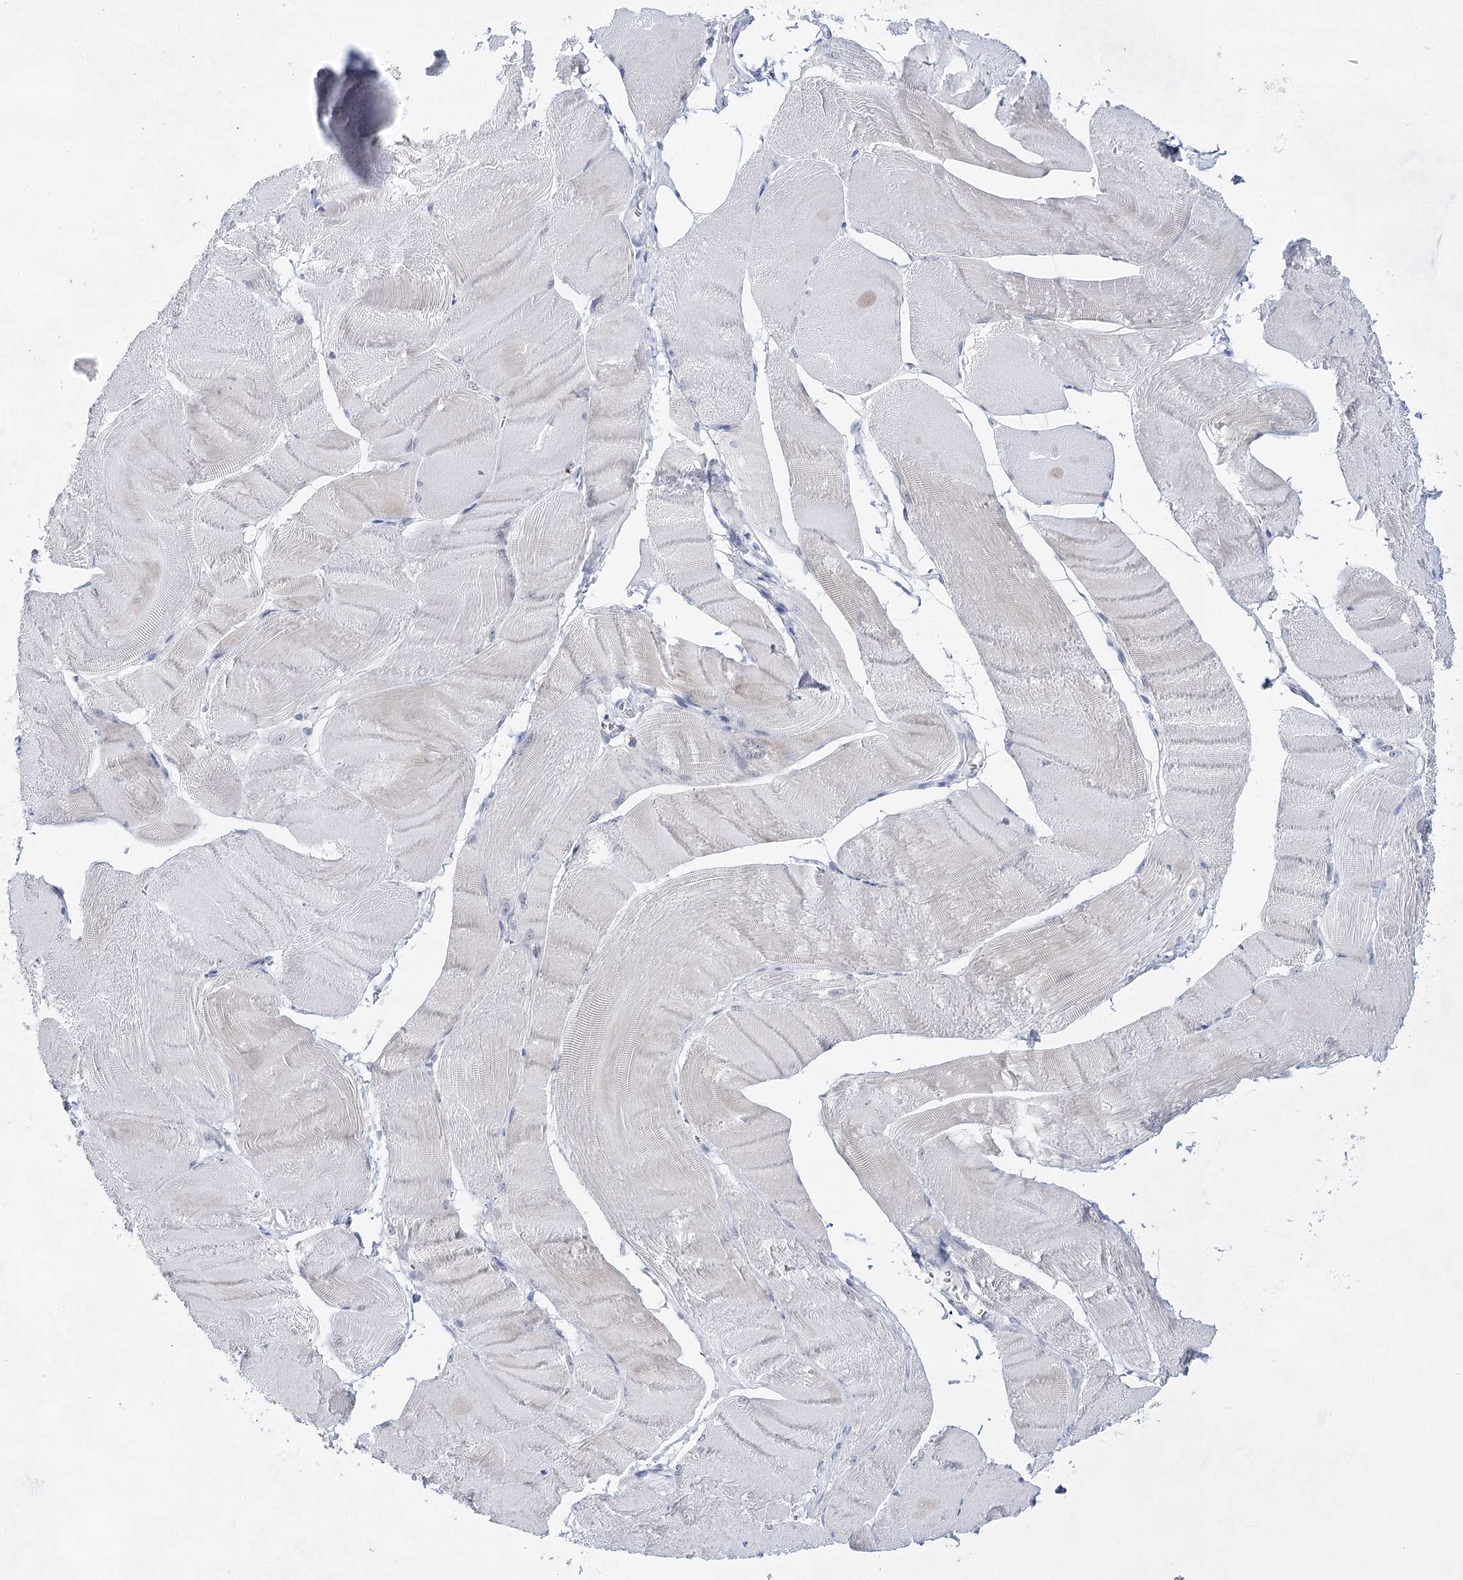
{"staining": {"intensity": "weak", "quantity": "<25%", "location": "cytoplasmic/membranous"}, "tissue": "skeletal muscle", "cell_type": "Myocytes", "image_type": "normal", "snomed": [{"axis": "morphology", "description": "Normal tissue, NOS"}, {"axis": "morphology", "description": "Basal cell carcinoma"}, {"axis": "topography", "description": "Skeletal muscle"}], "caption": "The immunohistochemistry (IHC) image has no significant staining in myocytes of skeletal muscle. (DAB (3,3'-diaminobenzidine) IHC, high magnification).", "gene": "BPHL", "patient": {"sex": "female", "age": 64}}